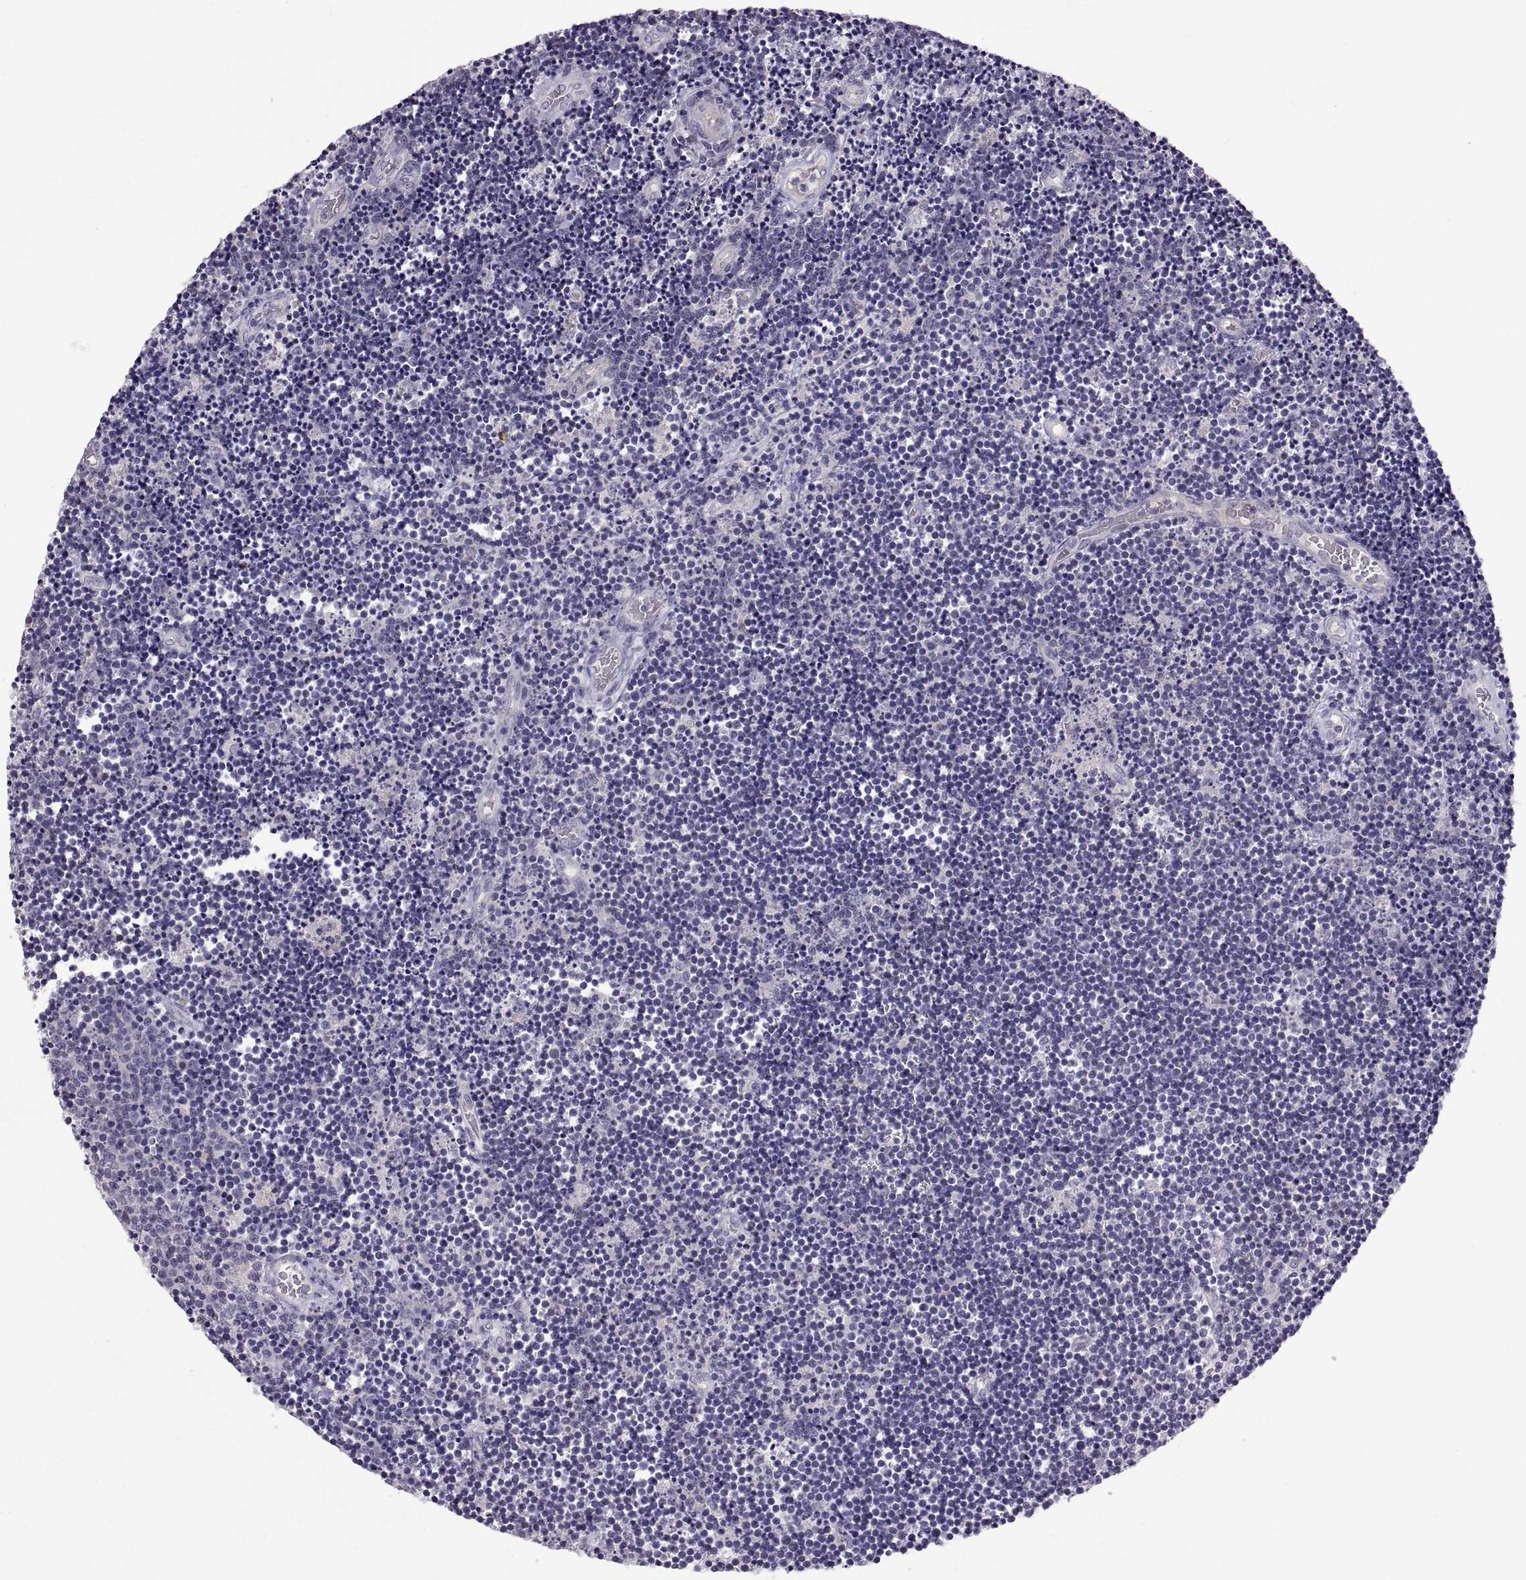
{"staining": {"intensity": "negative", "quantity": "none", "location": "none"}, "tissue": "lymphoma", "cell_type": "Tumor cells", "image_type": "cancer", "snomed": [{"axis": "morphology", "description": "Malignant lymphoma, non-Hodgkin's type, Low grade"}, {"axis": "topography", "description": "Brain"}], "caption": "IHC micrograph of neoplastic tissue: lymphoma stained with DAB demonstrates no significant protein positivity in tumor cells. The staining was performed using DAB (3,3'-diaminobenzidine) to visualize the protein expression in brown, while the nuclei were stained in blue with hematoxylin (Magnification: 20x).", "gene": "WFDC8", "patient": {"sex": "female", "age": 66}}